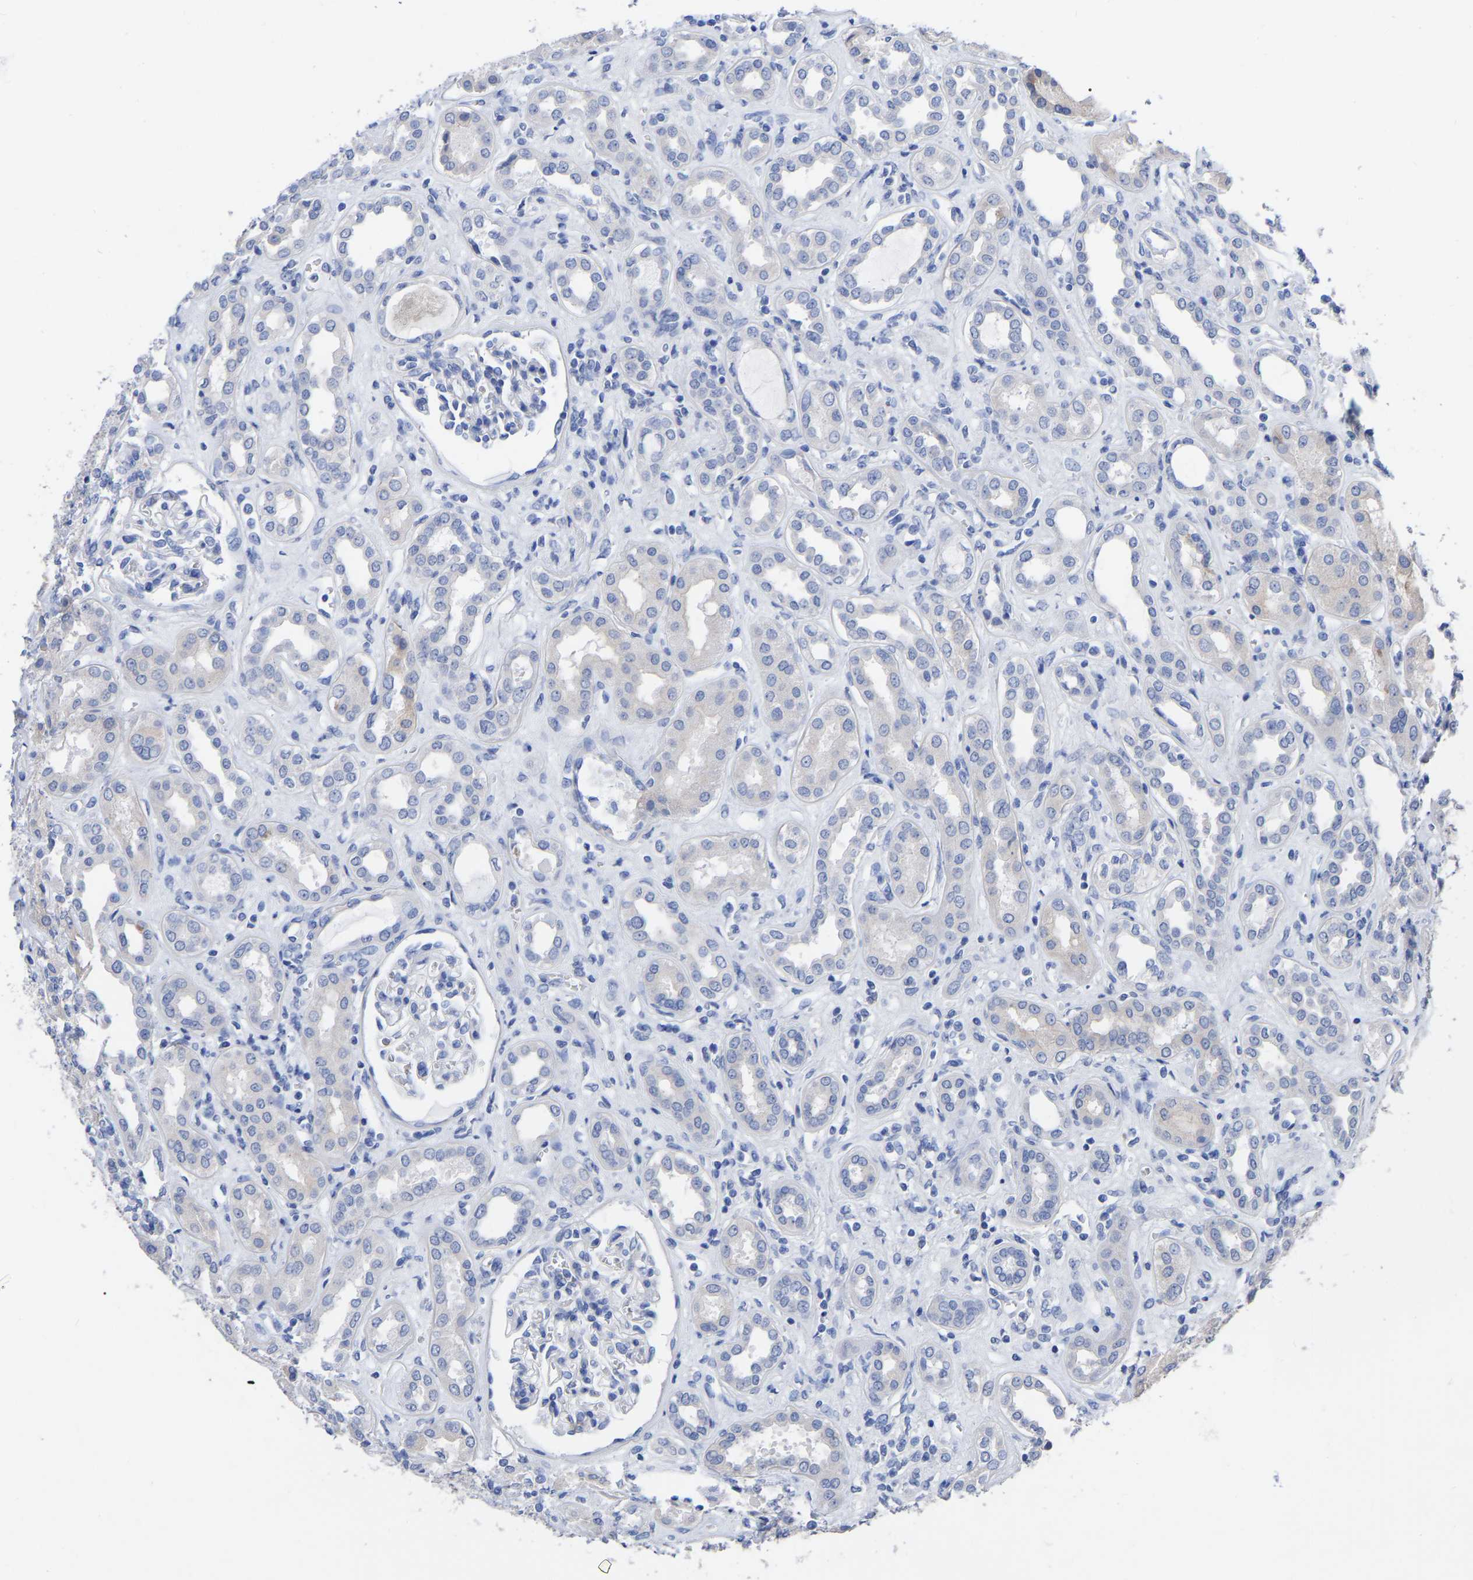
{"staining": {"intensity": "negative", "quantity": "none", "location": "none"}, "tissue": "kidney", "cell_type": "Cells in glomeruli", "image_type": "normal", "snomed": [{"axis": "morphology", "description": "Normal tissue, NOS"}, {"axis": "topography", "description": "Kidney"}], "caption": "Immunohistochemistry (IHC) image of unremarkable kidney: human kidney stained with DAB shows no significant protein positivity in cells in glomeruli. The staining is performed using DAB (3,3'-diaminobenzidine) brown chromogen with nuclei counter-stained in using hematoxylin.", "gene": "ANXA13", "patient": {"sex": "male", "age": 59}}